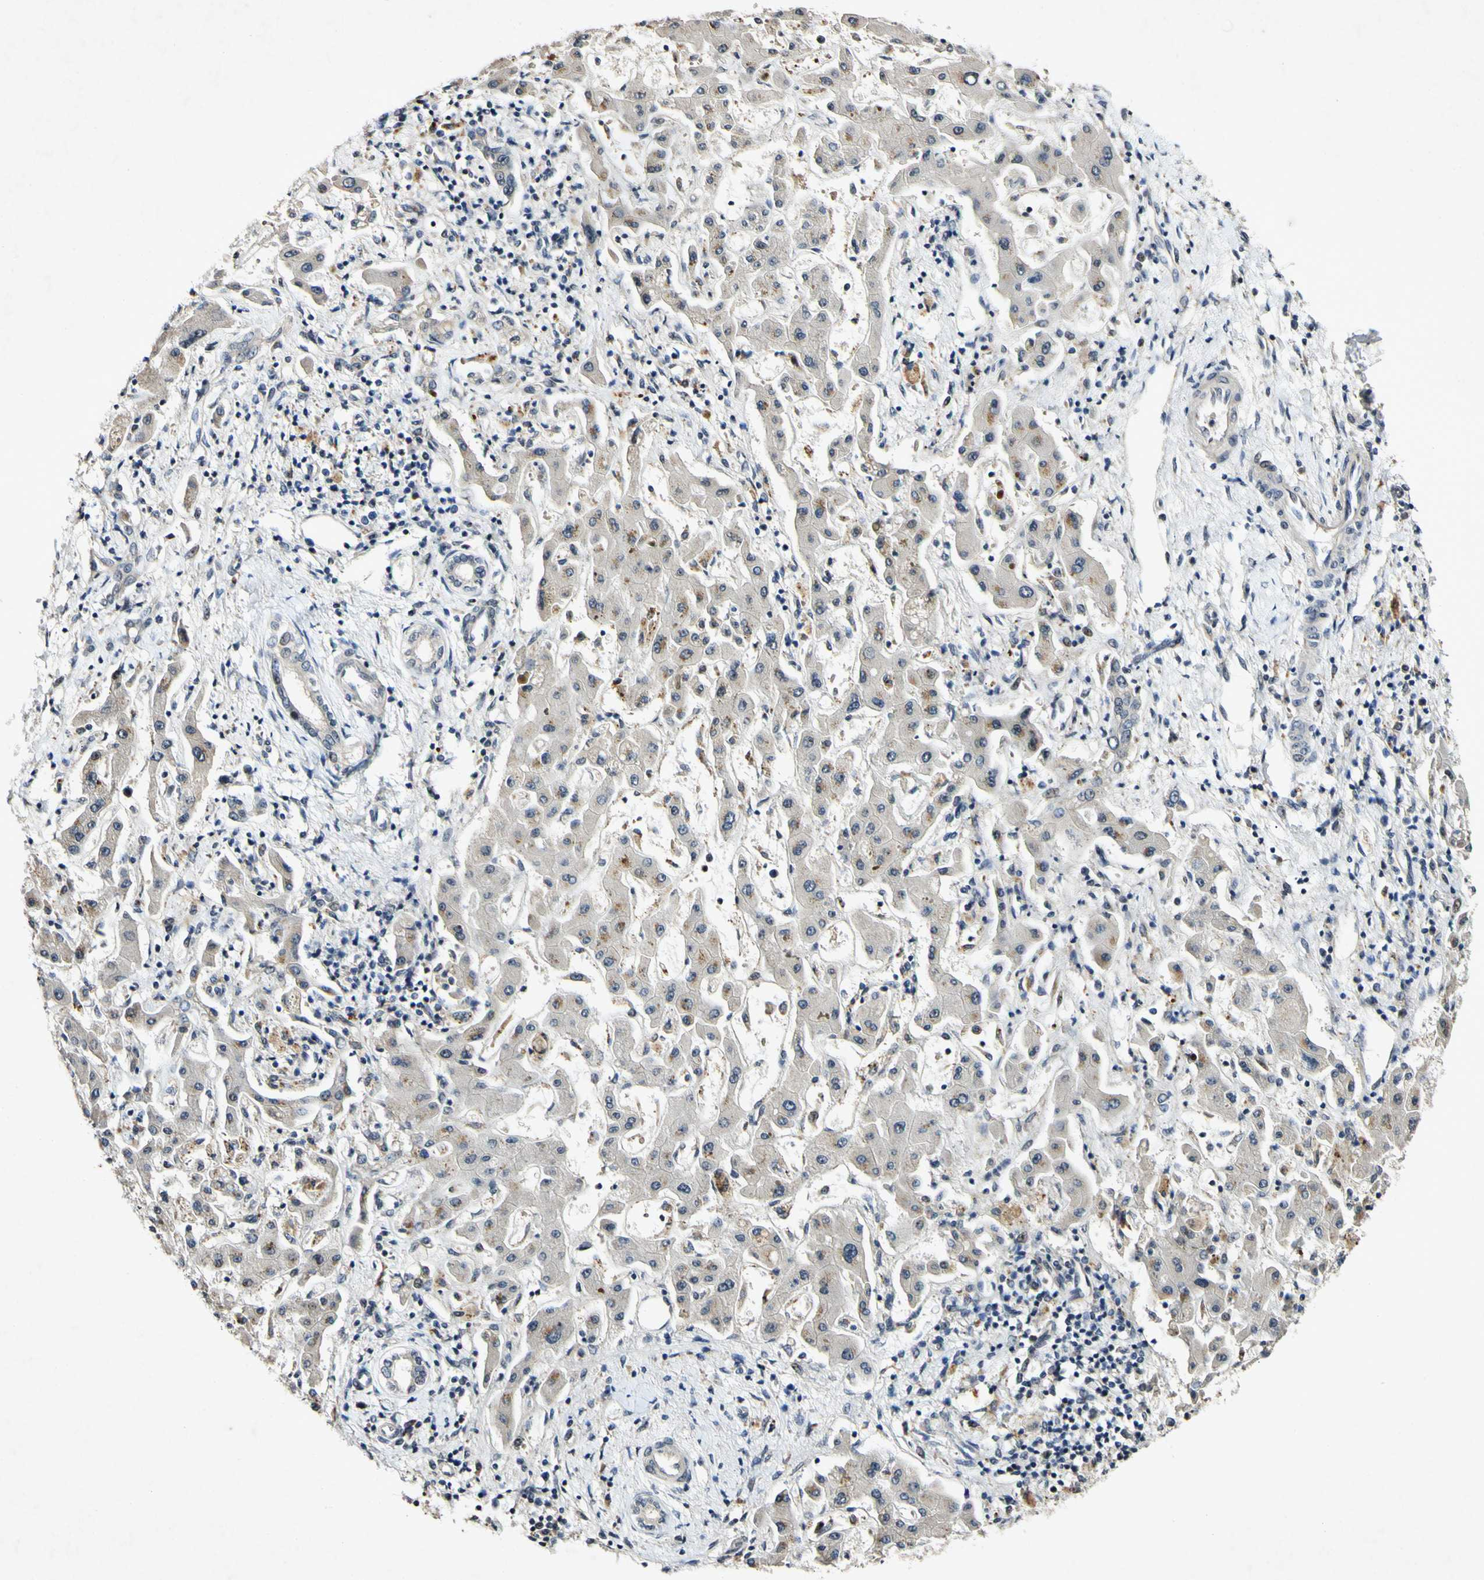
{"staining": {"intensity": "negative", "quantity": "none", "location": "none"}, "tissue": "liver cancer", "cell_type": "Tumor cells", "image_type": "cancer", "snomed": [{"axis": "morphology", "description": "Cholangiocarcinoma"}, {"axis": "topography", "description": "Liver"}], "caption": "DAB immunohistochemical staining of cholangiocarcinoma (liver) demonstrates no significant staining in tumor cells.", "gene": "POLR2F", "patient": {"sex": "male", "age": 50}}